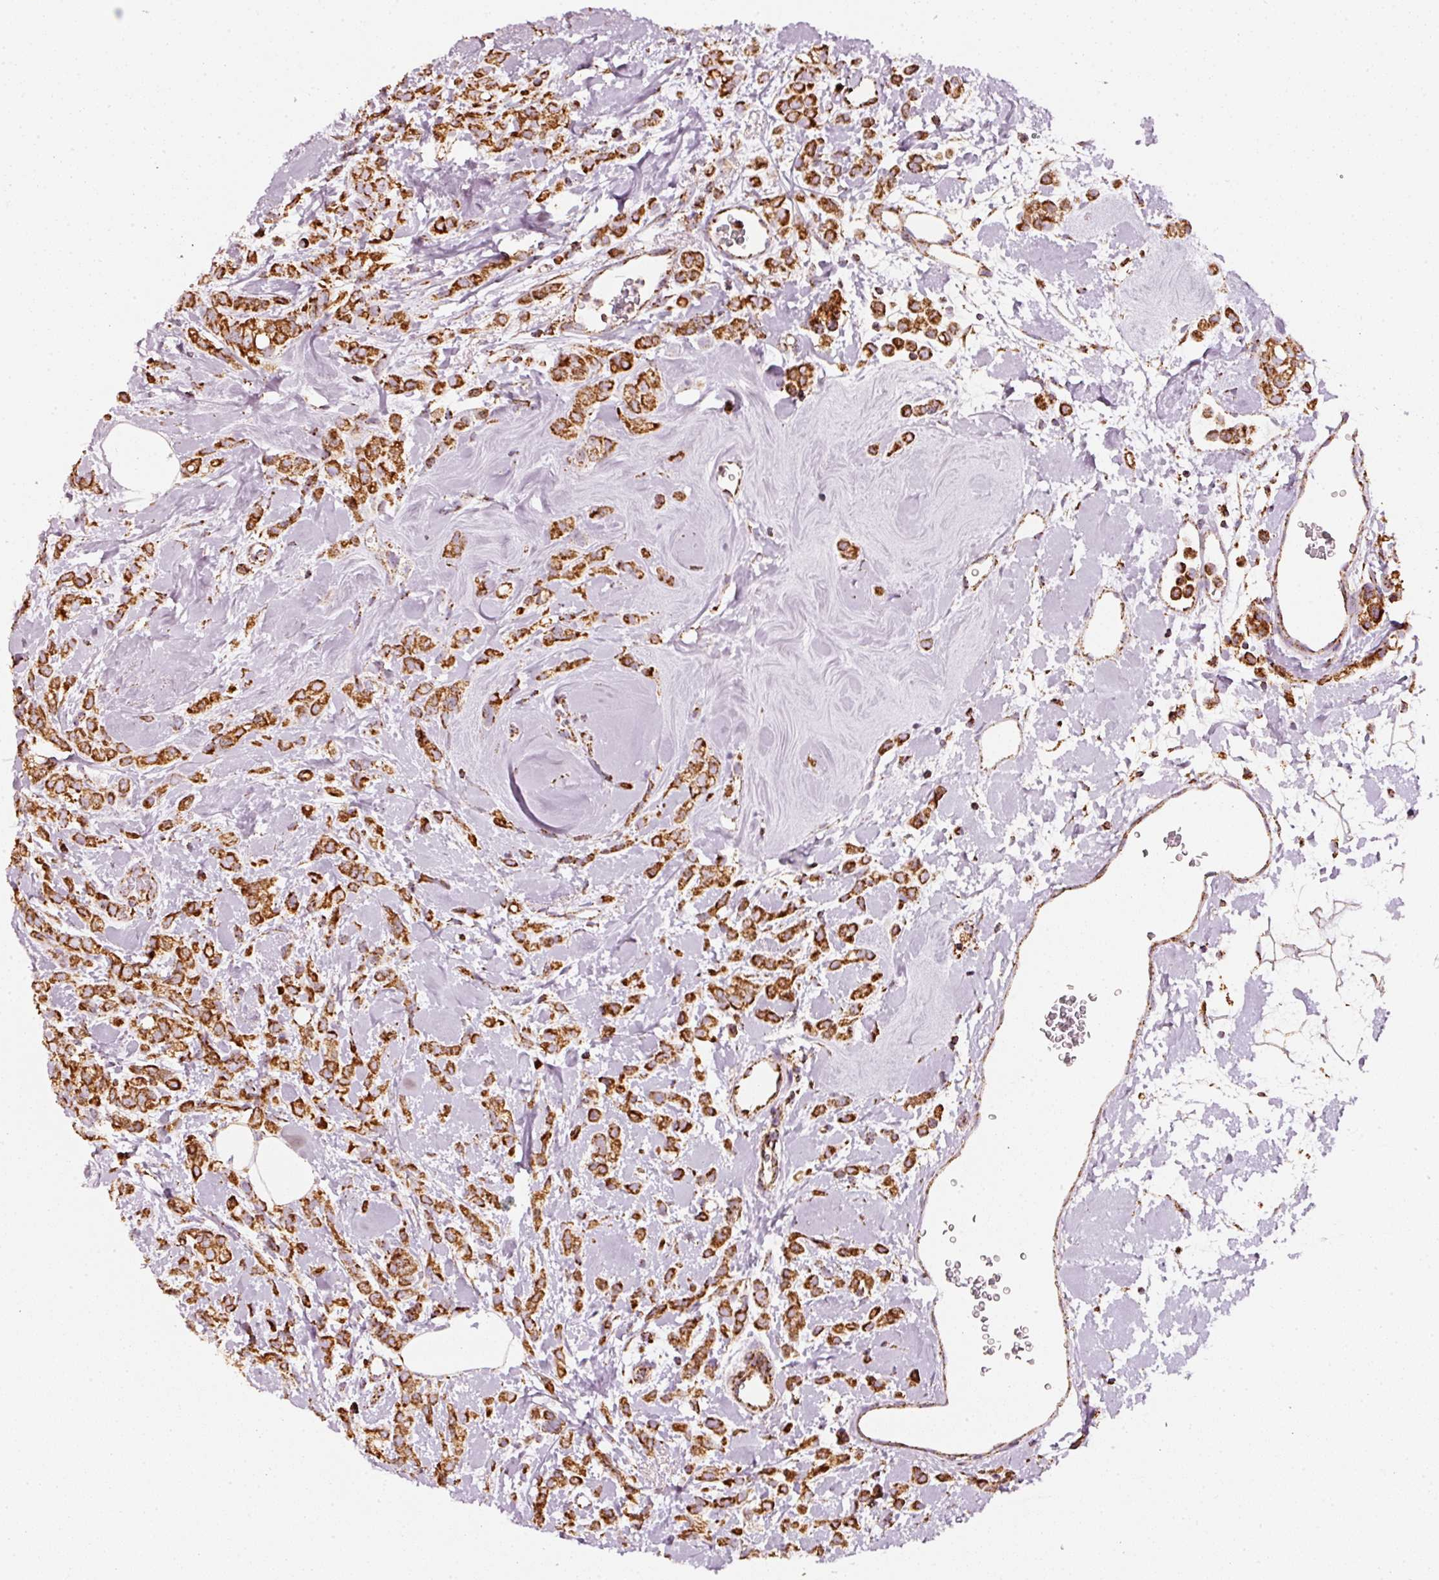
{"staining": {"intensity": "strong", "quantity": ">75%", "location": "cytoplasmic/membranous"}, "tissue": "breast cancer", "cell_type": "Tumor cells", "image_type": "cancer", "snomed": [{"axis": "morphology", "description": "Lobular carcinoma"}, {"axis": "topography", "description": "Breast"}], "caption": "Lobular carcinoma (breast) stained with DAB immunohistochemistry (IHC) demonstrates high levels of strong cytoplasmic/membranous staining in about >75% of tumor cells.", "gene": "UQCRC1", "patient": {"sex": "female", "age": 68}}